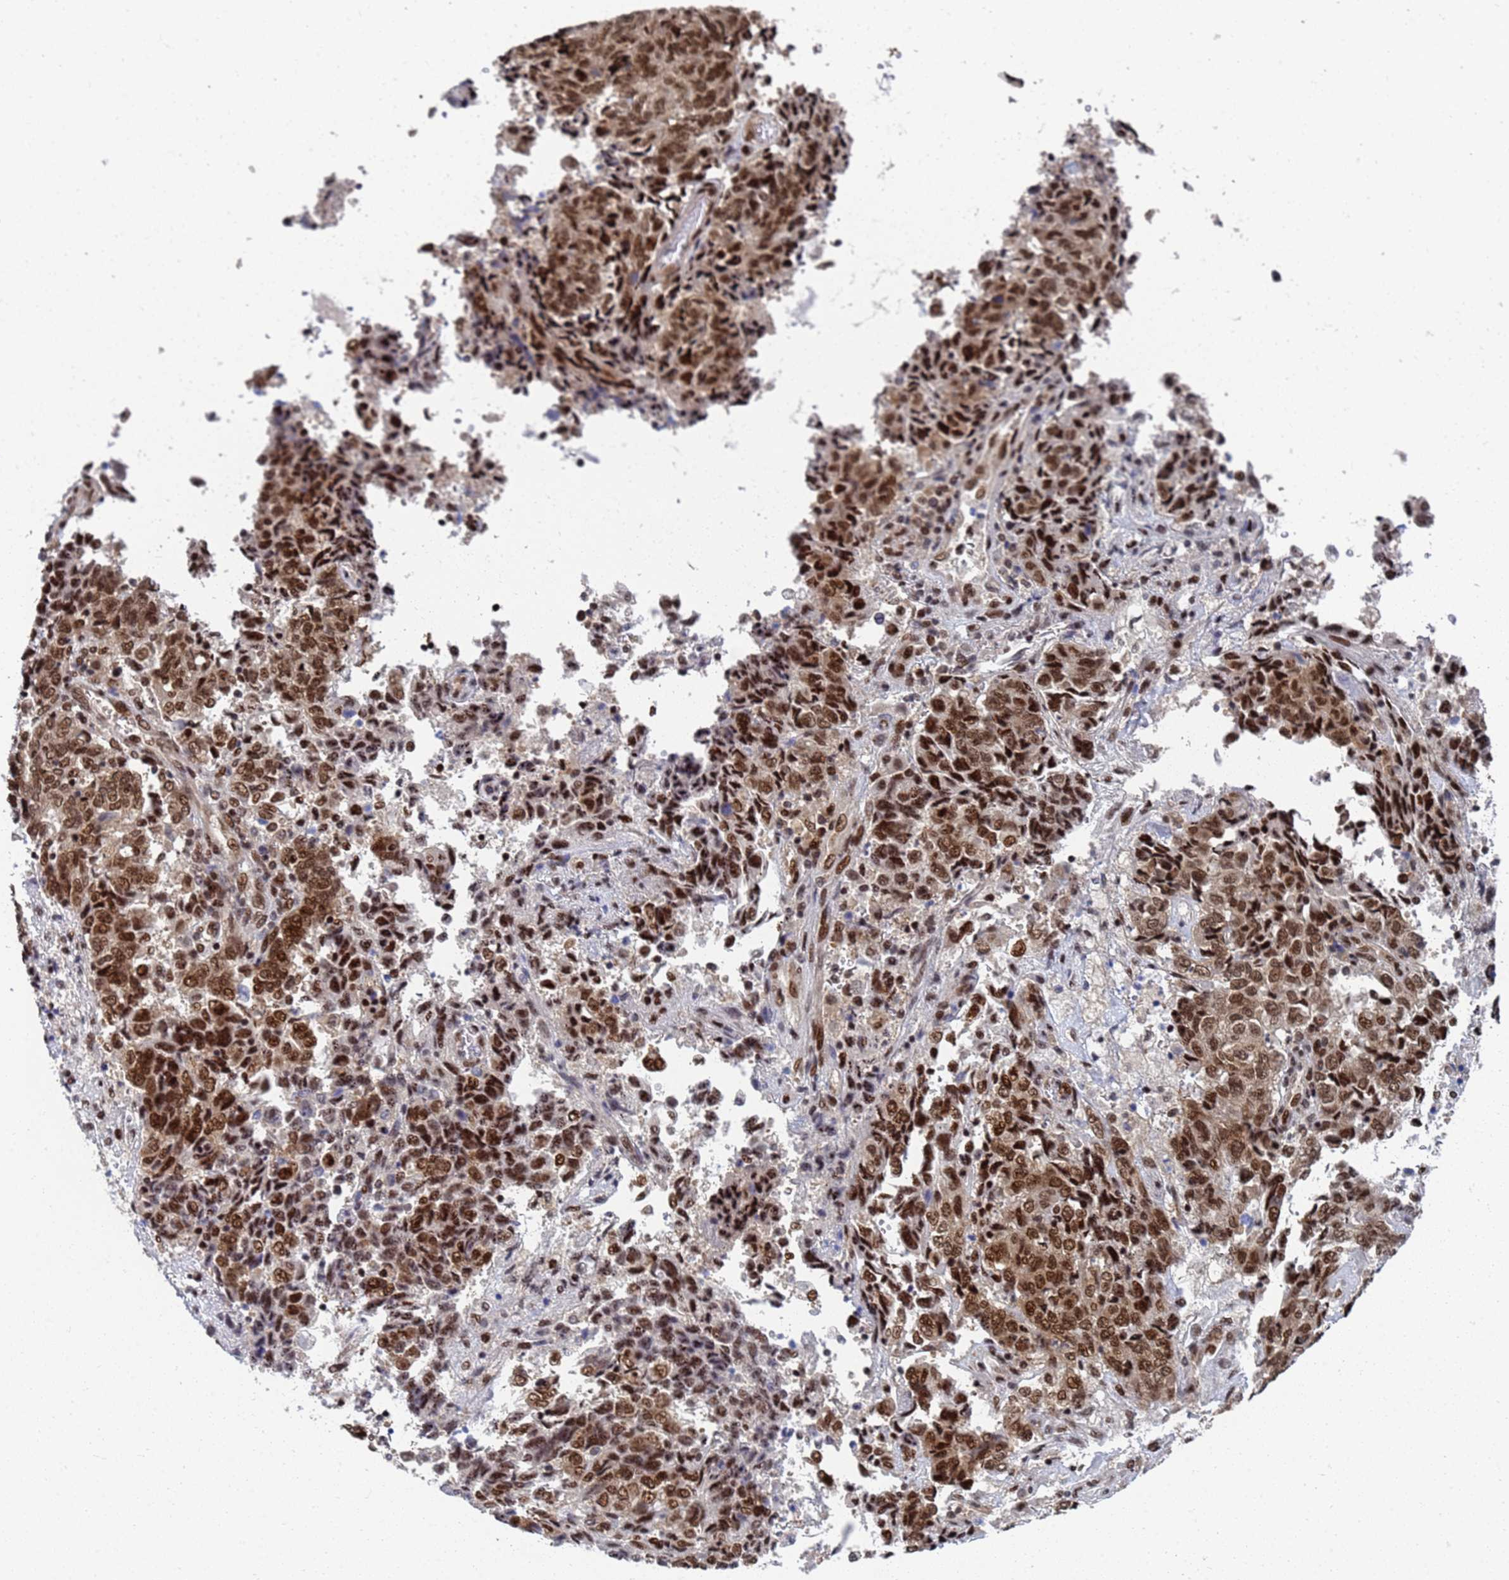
{"staining": {"intensity": "strong", "quantity": ">75%", "location": "nuclear"}, "tissue": "endometrial cancer", "cell_type": "Tumor cells", "image_type": "cancer", "snomed": [{"axis": "morphology", "description": "Adenocarcinoma, NOS"}, {"axis": "topography", "description": "Endometrium"}], "caption": "A micrograph of human endometrial cancer (adenocarcinoma) stained for a protein demonstrates strong nuclear brown staining in tumor cells.", "gene": "AP5Z1", "patient": {"sex": "female", "age": 80}}